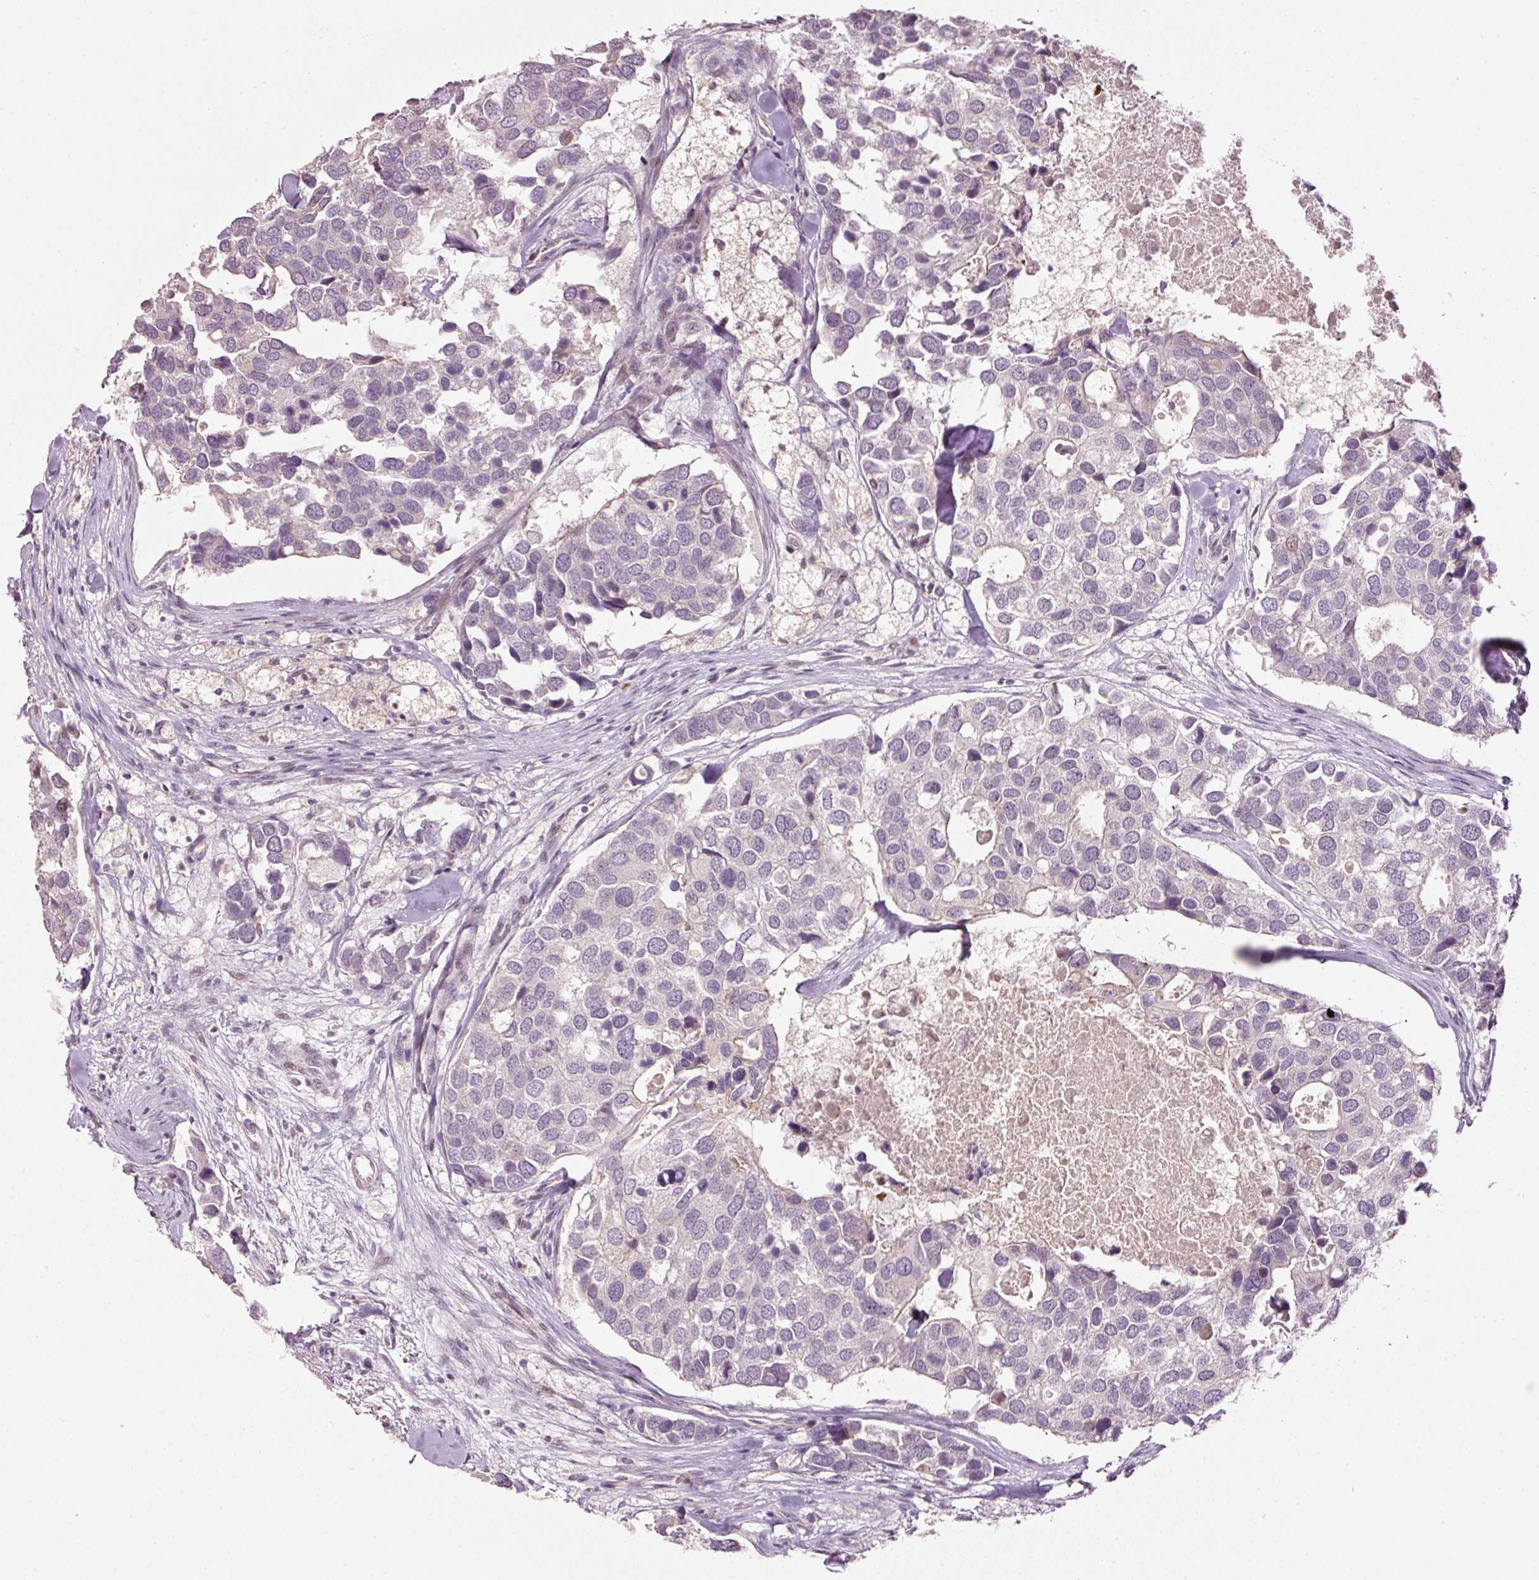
{"staining": {"intensity": "negative", "quantity": "none", "location": "none"}, "tissue": "breast cancer", "cell_type": "Tumor cells", "image_type": "cancer", "snomed": [{"axis": "morphology", "description": "Duct carcinoma"}, {"axis": "topography", "description": "Breast"}], "caption": "The photomicrograph demonstrates no significant positivity in tumor cells of breast cancer (intraductal carcinoma).", "gene": "TOB2", "patient": {"sex": "female", "age": 83}}